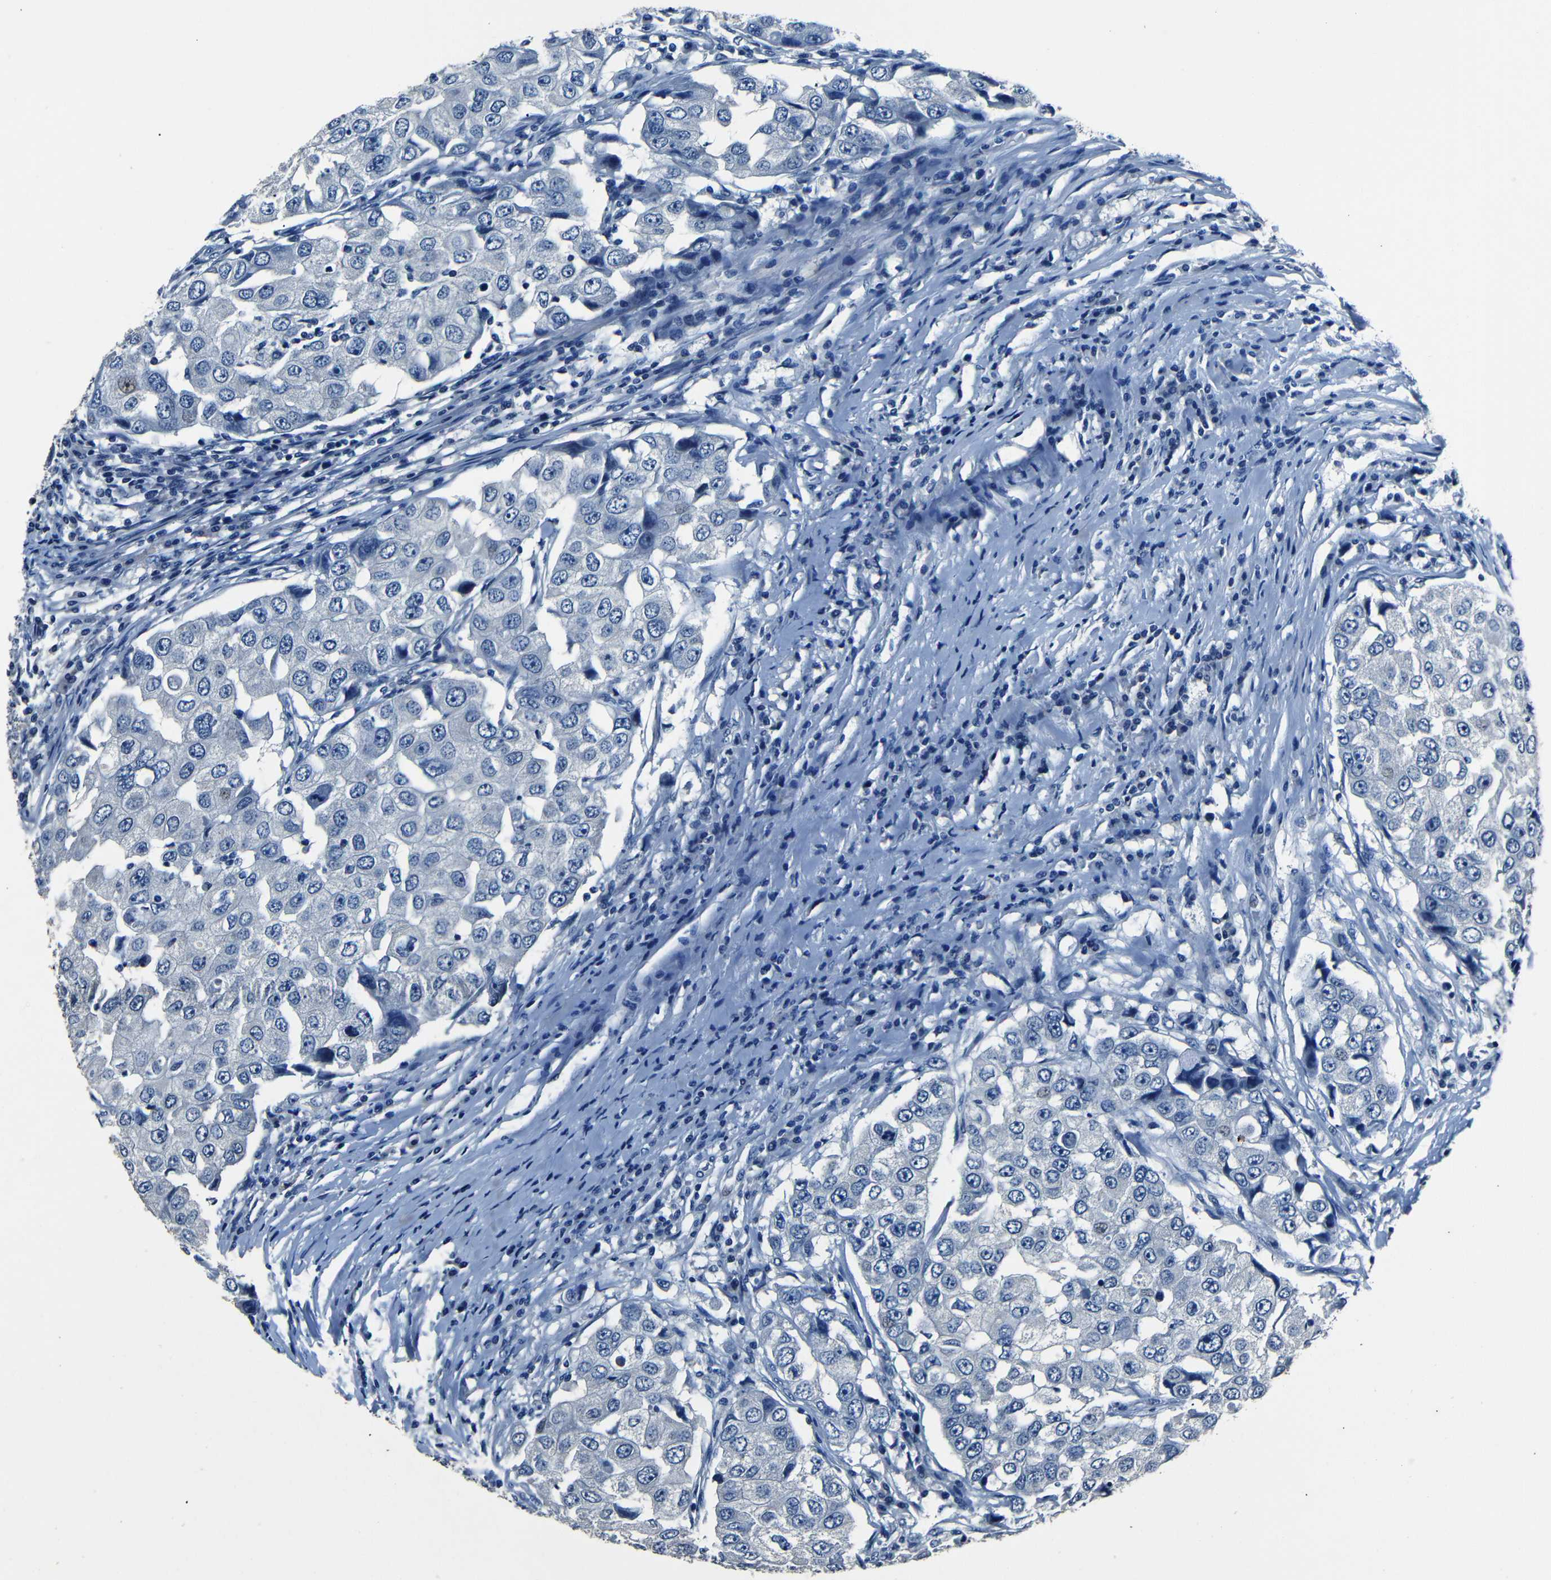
{"staining": {"intensity": "negative", "quantity": "none", "location": "none"}, "tissue": "breast cancer", "cell_type": "Tumor cells", "image_type": "cancer", "snomed": [{"axis": "morphology", "description": "Duct carcinoma"}, {"axis": "topography", "description": "Breast"}], "caption": "Breast cancer was stained to show a protein in brown. There is no significant positivity in tumor cells. (Brightfield microscopy of DAB (3,3'-diaminobenzidine) IHC at high magnification).", "gene": "NCMAP", "patient": {"sex": "female", "age": 27}}